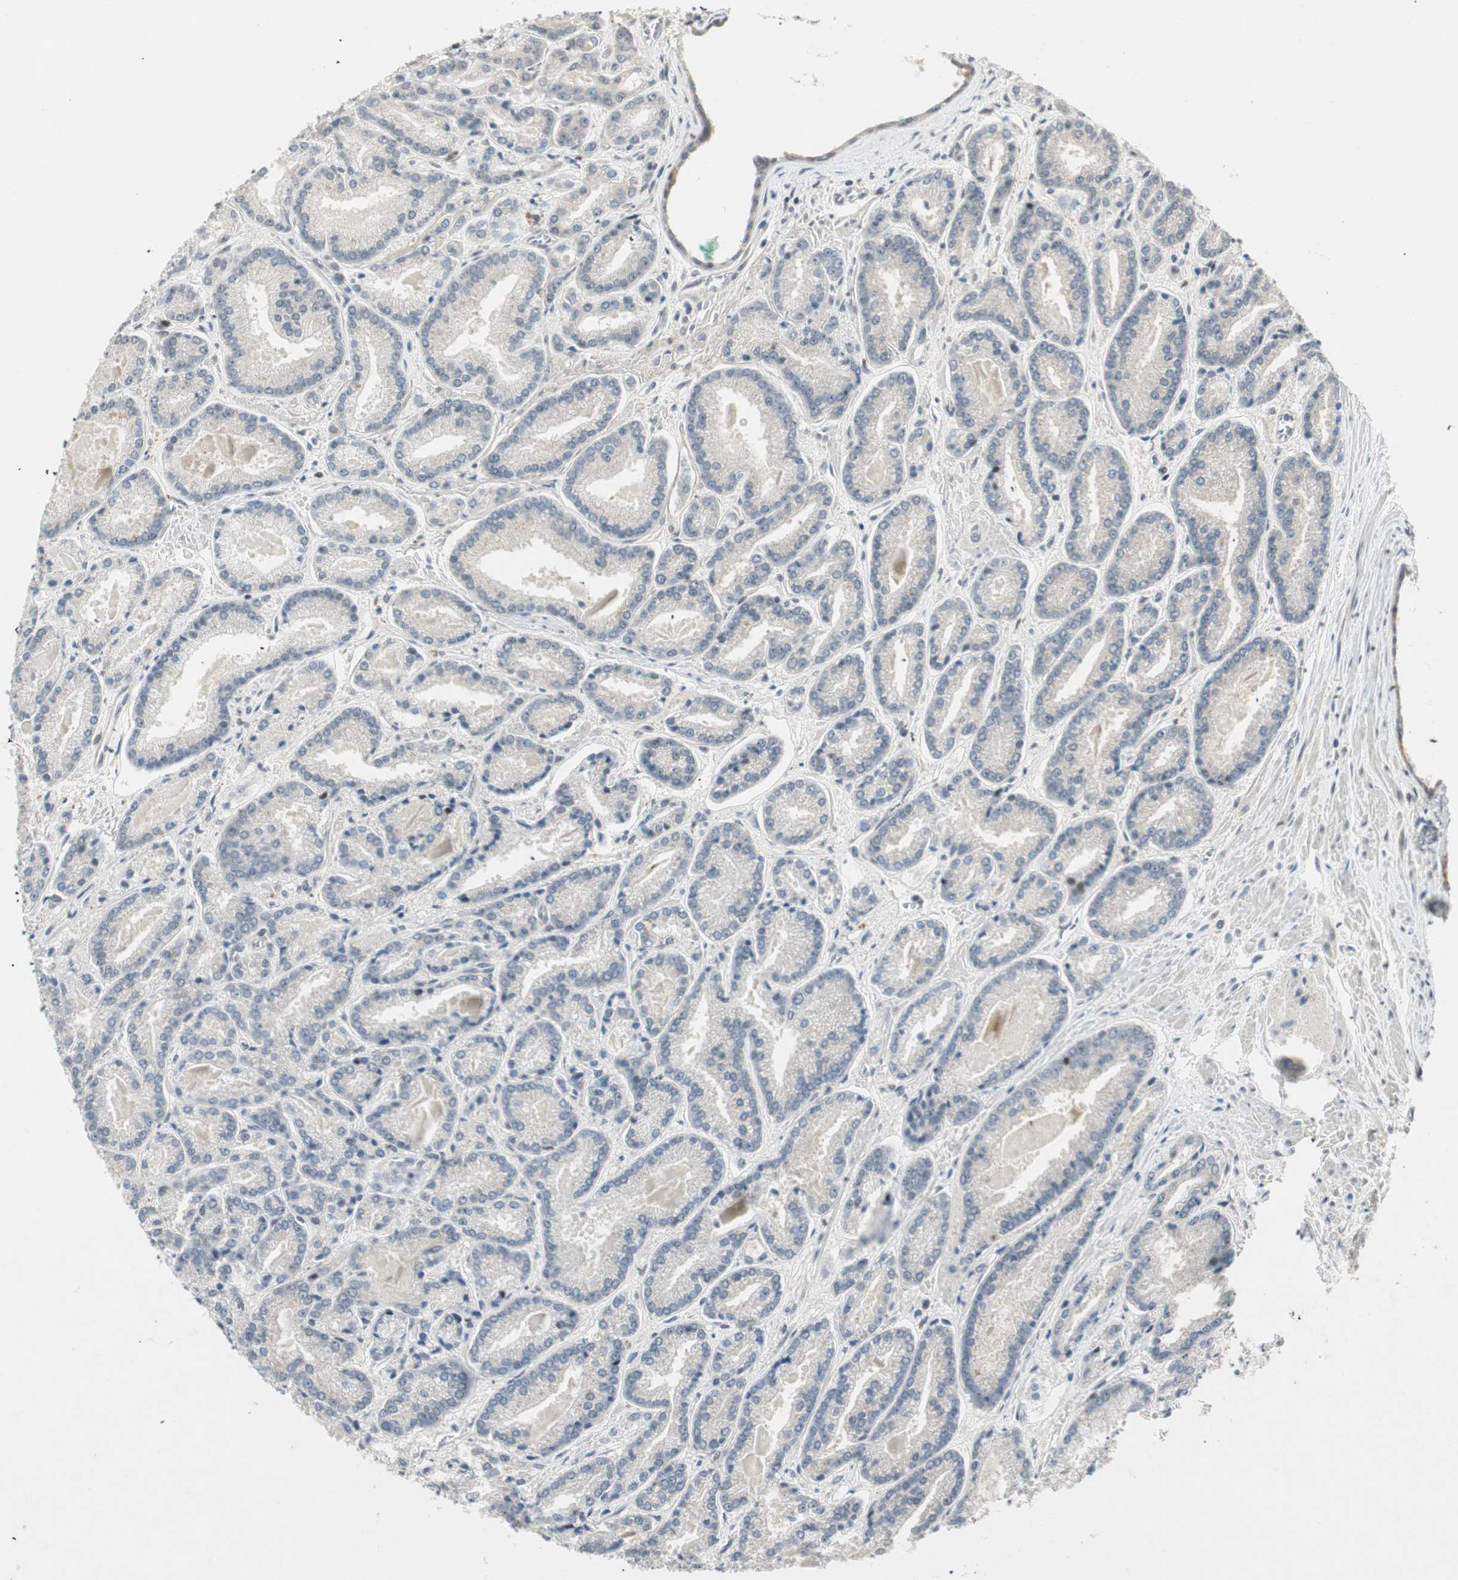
{"staining": {"intensity": "negative", "quantity": "none", "location": "none"}, "tissue": "prostate cancer", "cell_type": "Tumor cells", "image_type": "cancer", "snomed": [{"axis": "morphology", "description": "Adenocarcinoma, Low grade"}, {"axis": "topography", "description": "Prostate"}], "caption": "A high-resolution micrograph shows IHC staining of prostate cancer, which shows no significant staining in tumor cells. (Brightfield microscopy of DAB (3,3'-diaminobenzidine) IHC at high magnification).", "gene": "ACSL5", "patient": {"sex": "male", "age": 59}}